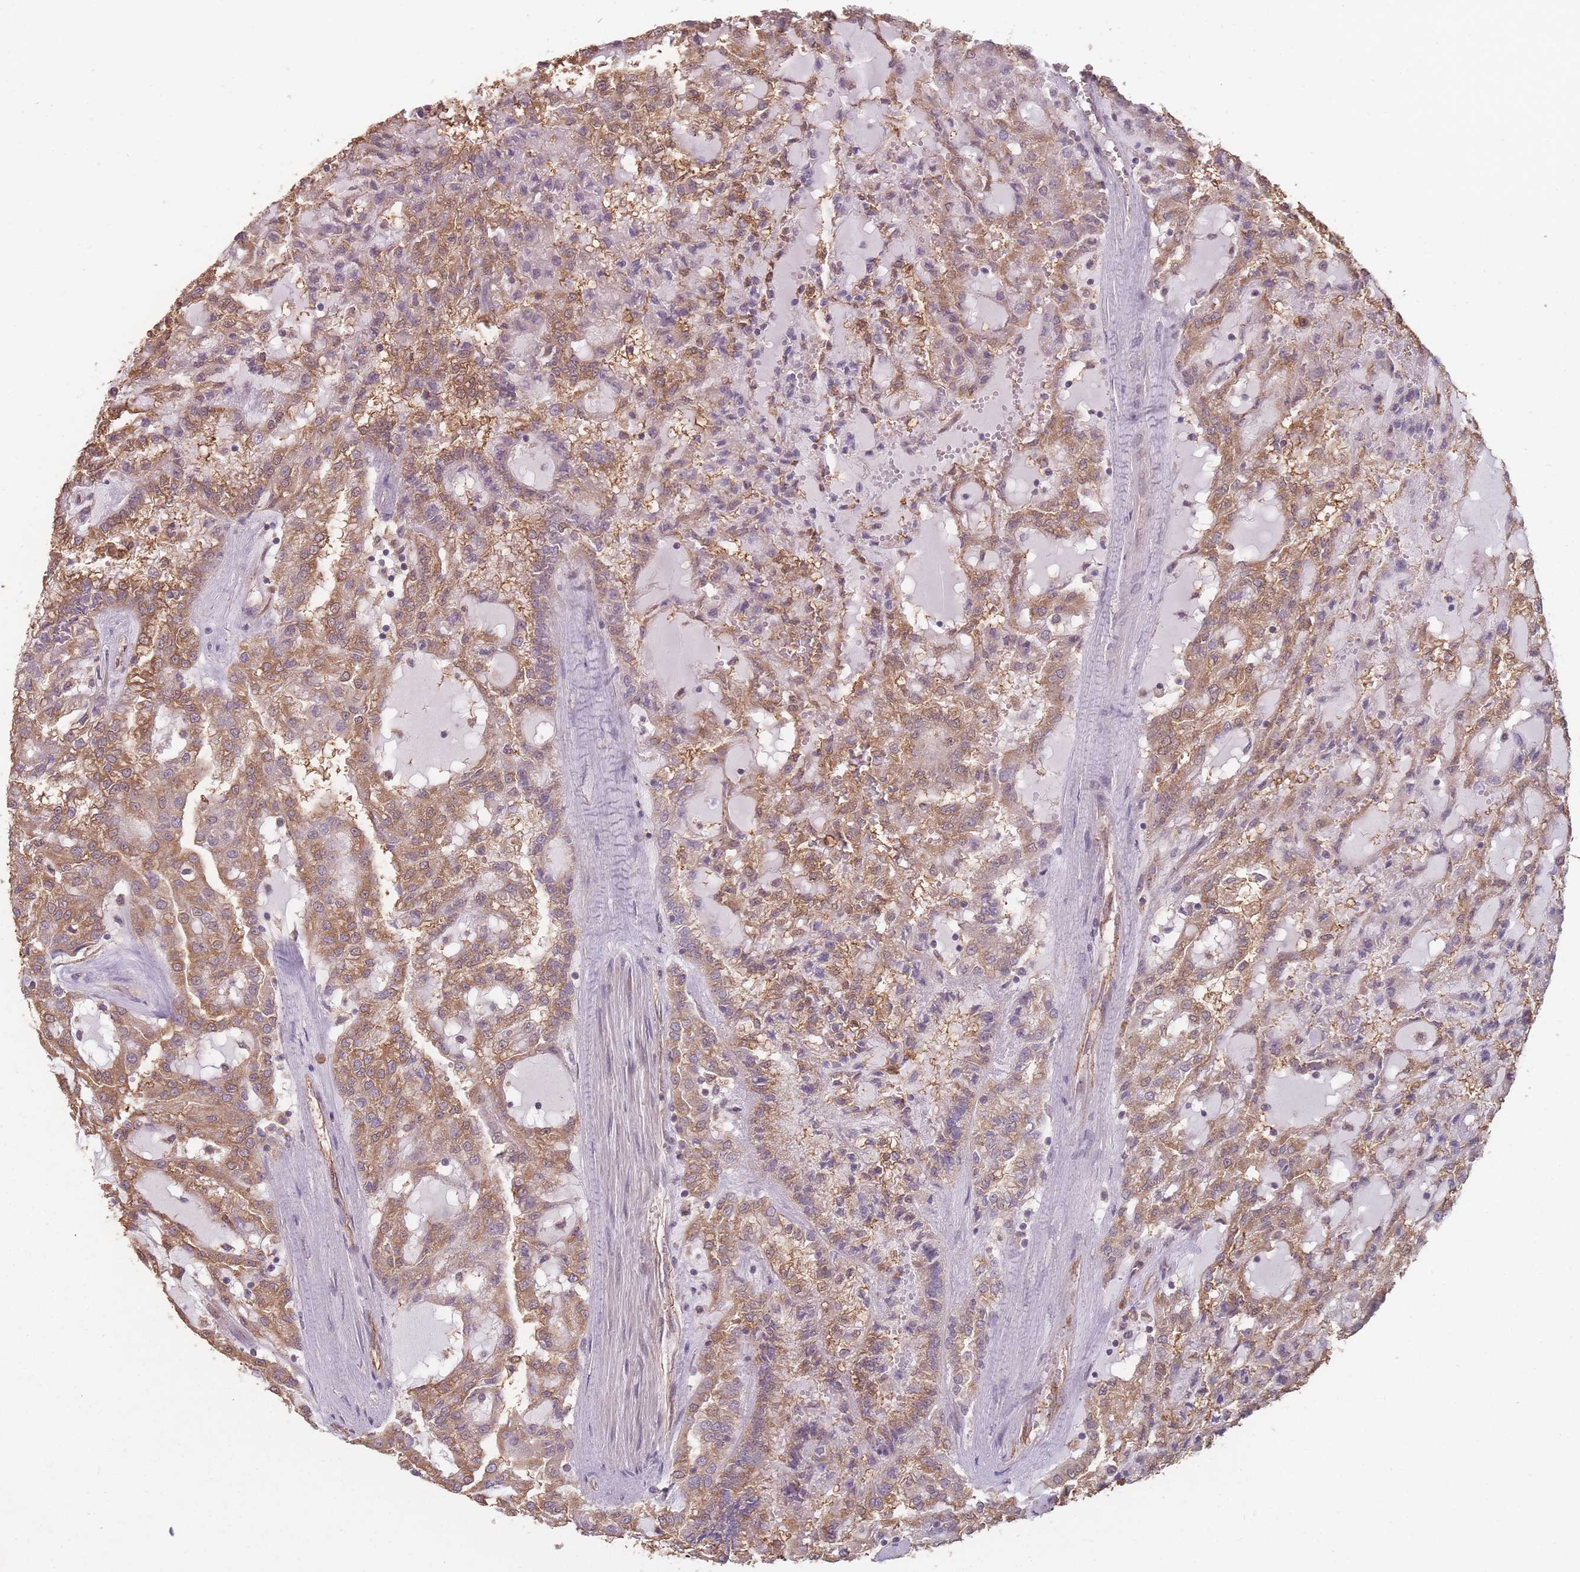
{"staining": {"intensity": "moderate", "quantity": ">75%", "location": "cytoplasmic/membranous"}, "tissue": "renal cancer", "cell_type": "Tumor cells", "image_type": "cancer", "snomed": [{"axis": "morphology", "description": "Adenocarcinoma, NOS"}, {"axis": "topography", "description": "Kidney"}], "caption": "This is a photomicrograph of IHC staining of adenocarcinoma (renal), which shows moderate expression in the cytoplasmic/membranous of tumor cells.", "gene": "SANBR", "patient": {"sex": "male", "age": 63}}